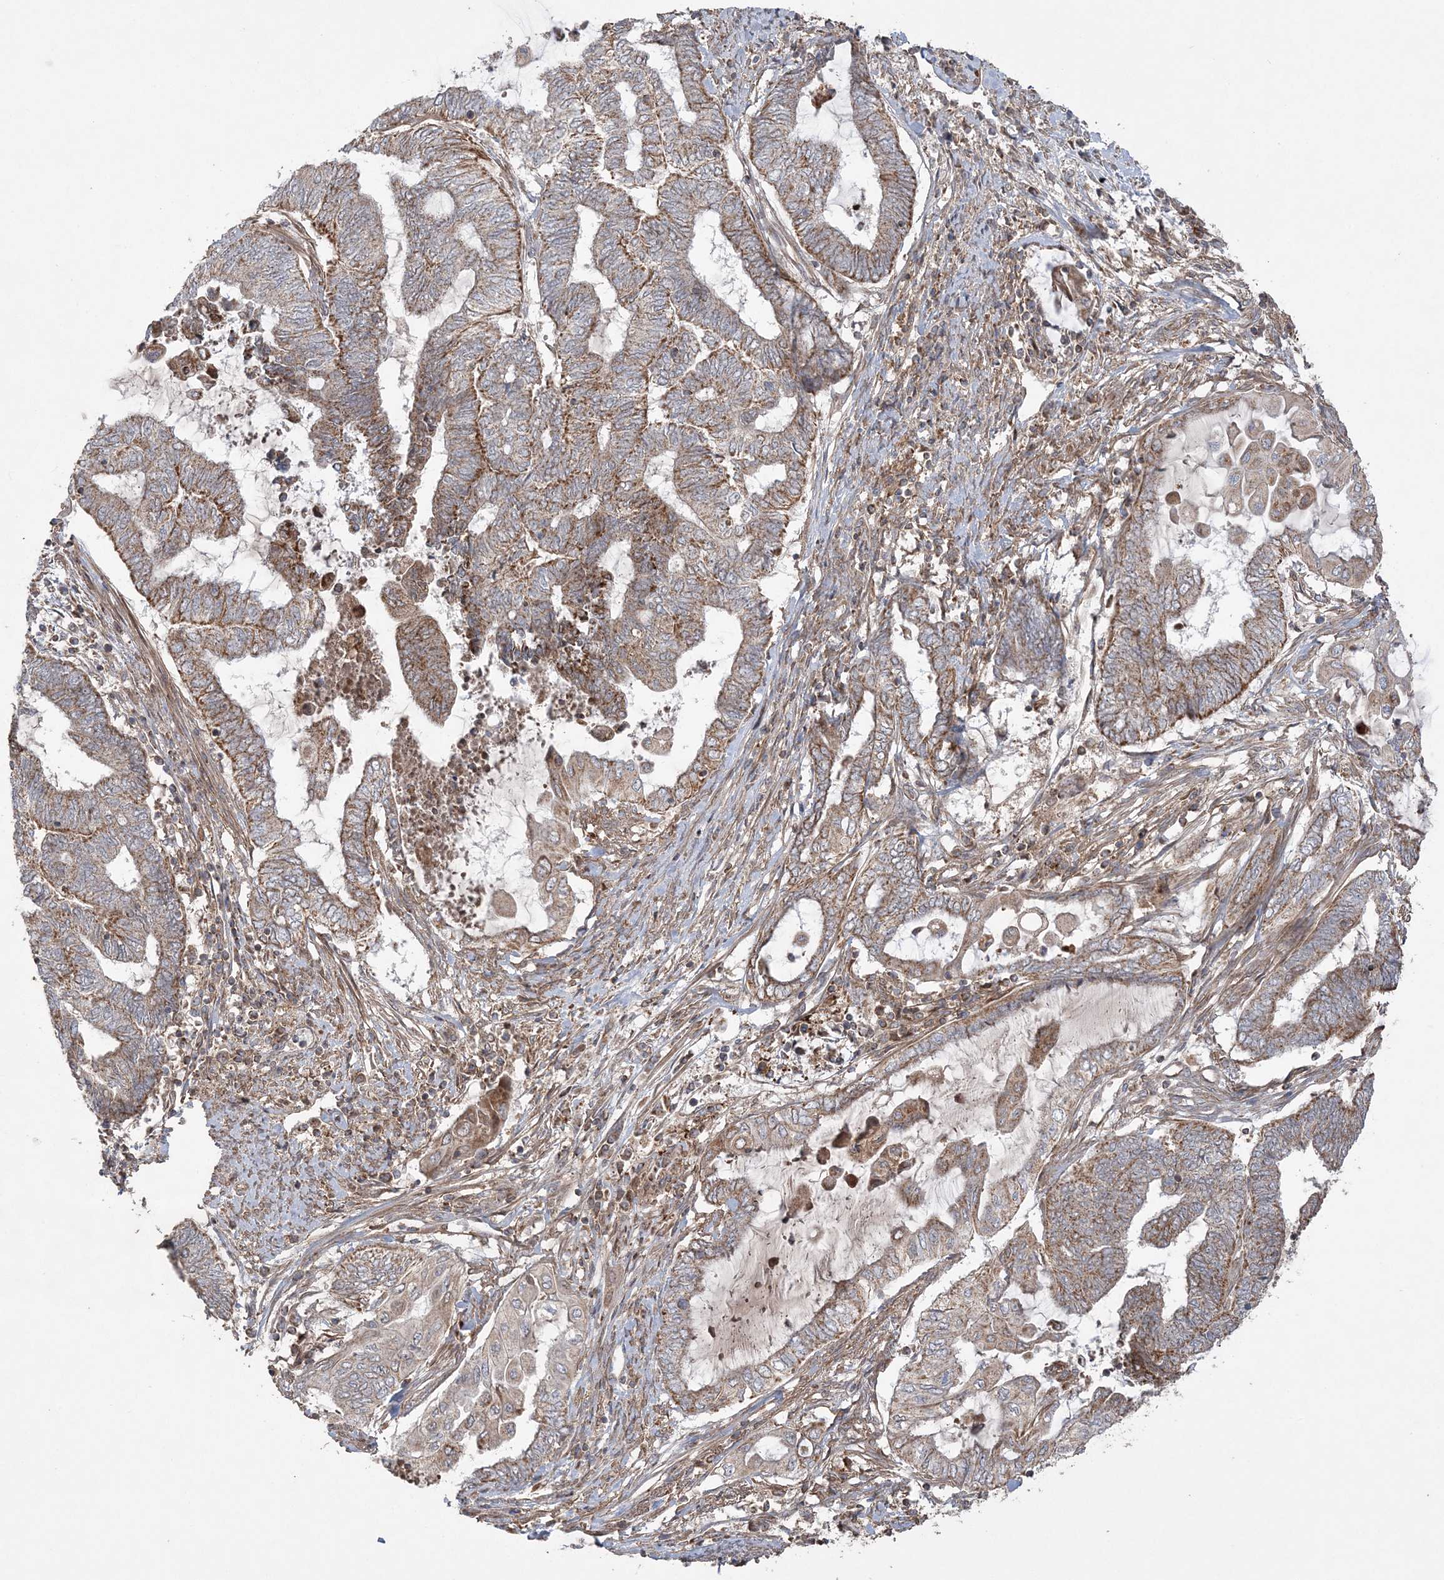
{"staining": {"intensity": "moderate", "quantity": ">75%", "location": "cytoplasmic/membranous"}, "tissue": "endometrial cancer", "cell_type": "Tumor cells", "image_type": "cancer", "snomed": [{"axis": "morphology", "description": "Adenocarcinoma, NOS"}, {"axis": "topography", "description": "Uterus"}, {"axis": "topography", "description": "Endometrium"}], "caption": "Protein staining shows moderate cytoplasmic/membranous staining in approximately >75% of tumor cells in endometrial cancer (adenocarcinoma).", "gene": "SCLT1", "patient": {"sex": "female", "age": 70}}